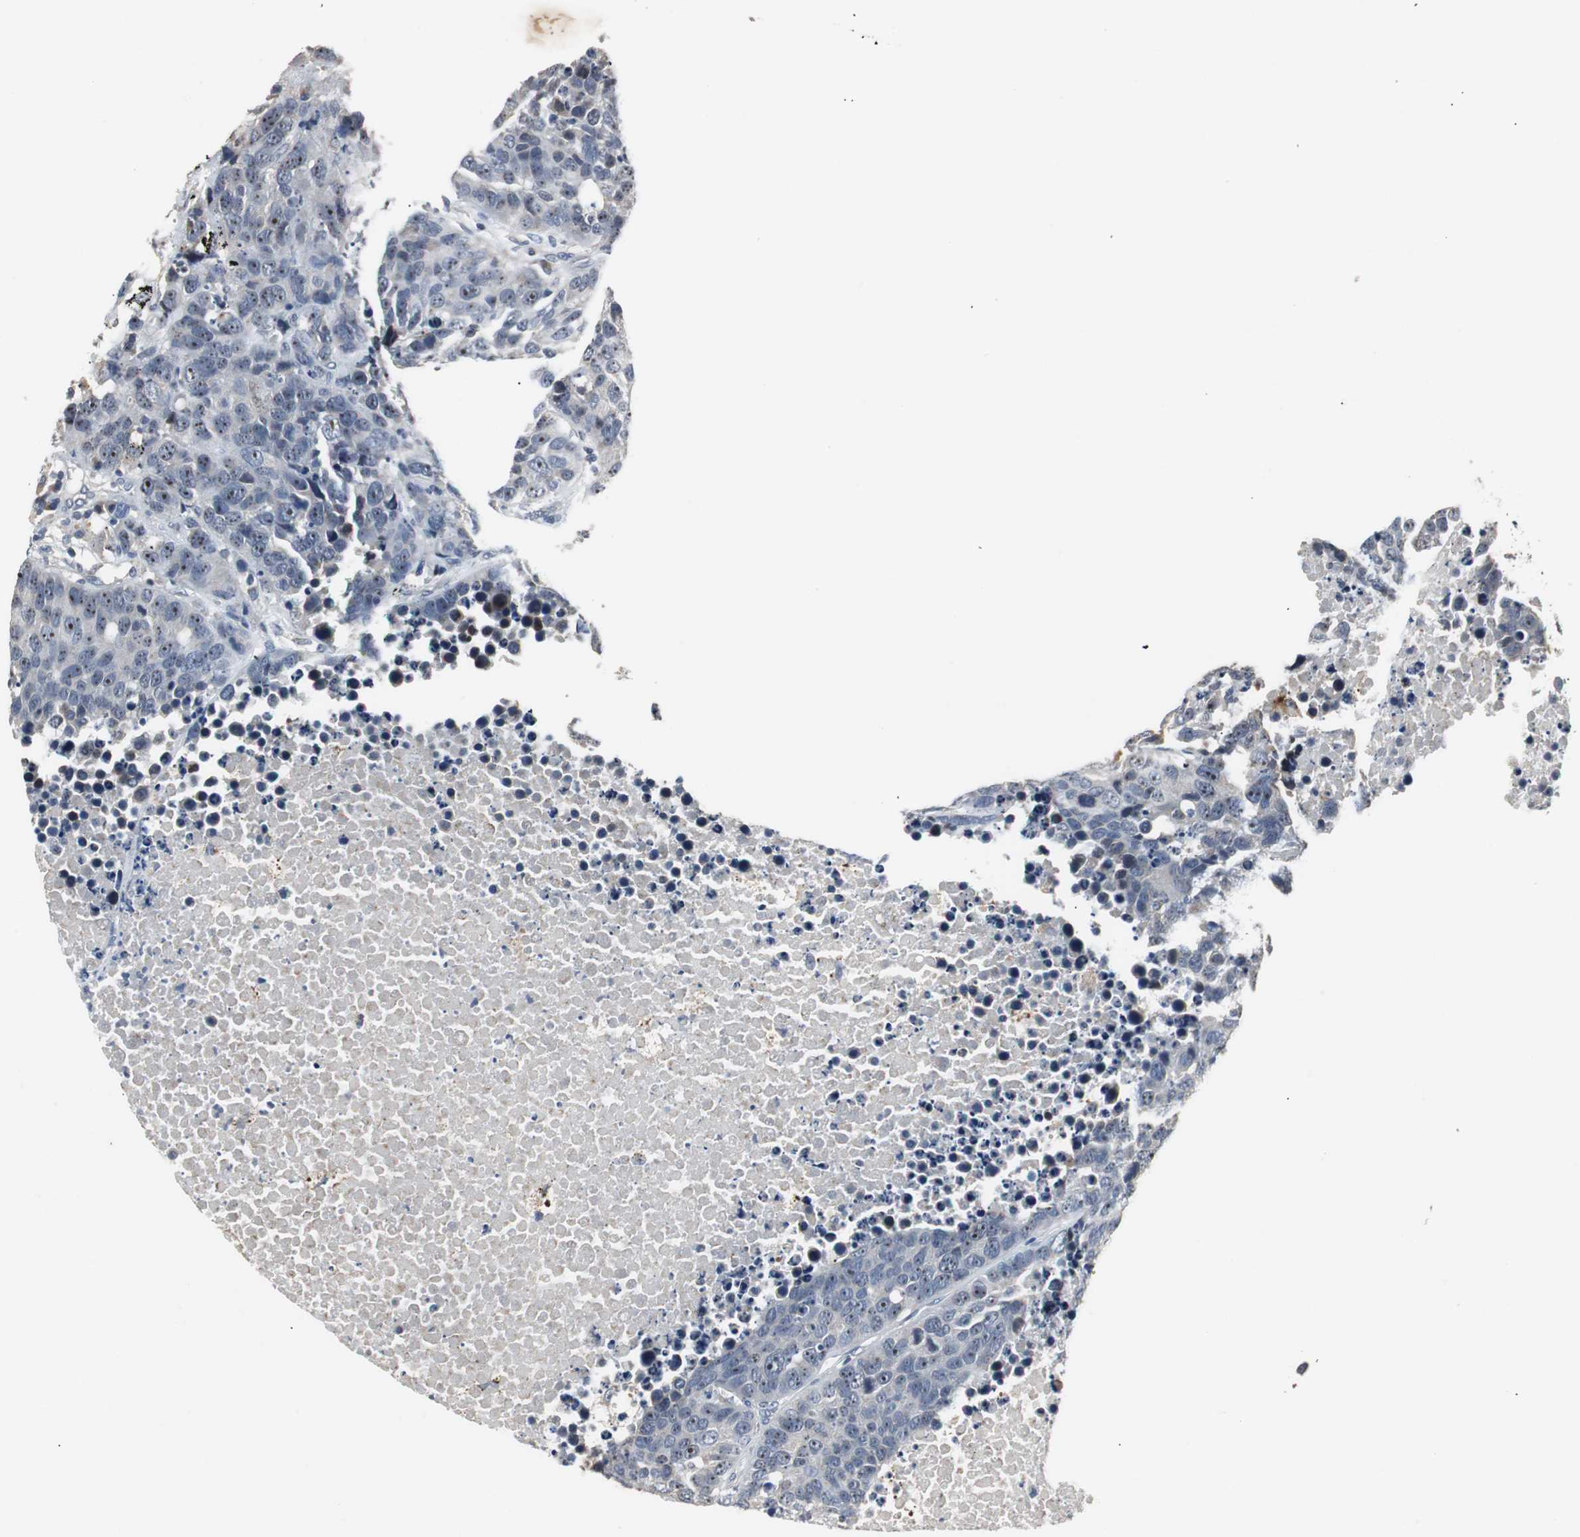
{"staining": {"intensity": "negative", "quantity": "none", "location": "none"}, "tissue": "carcinoid", "cell_type": "Tumor cells", "image_type": "cancer", "snomed": [{"axis": "morphology", "description": "Carcinoid, malignant, NOS"}, {"axis": "topography", "description": "Lung"}], "caption": "Histopathology image shows no significant protein positivity in tumor cells of carcinoid.", "gene": "PCYT1B", "patient": {"sex": "male", "age": 60}}